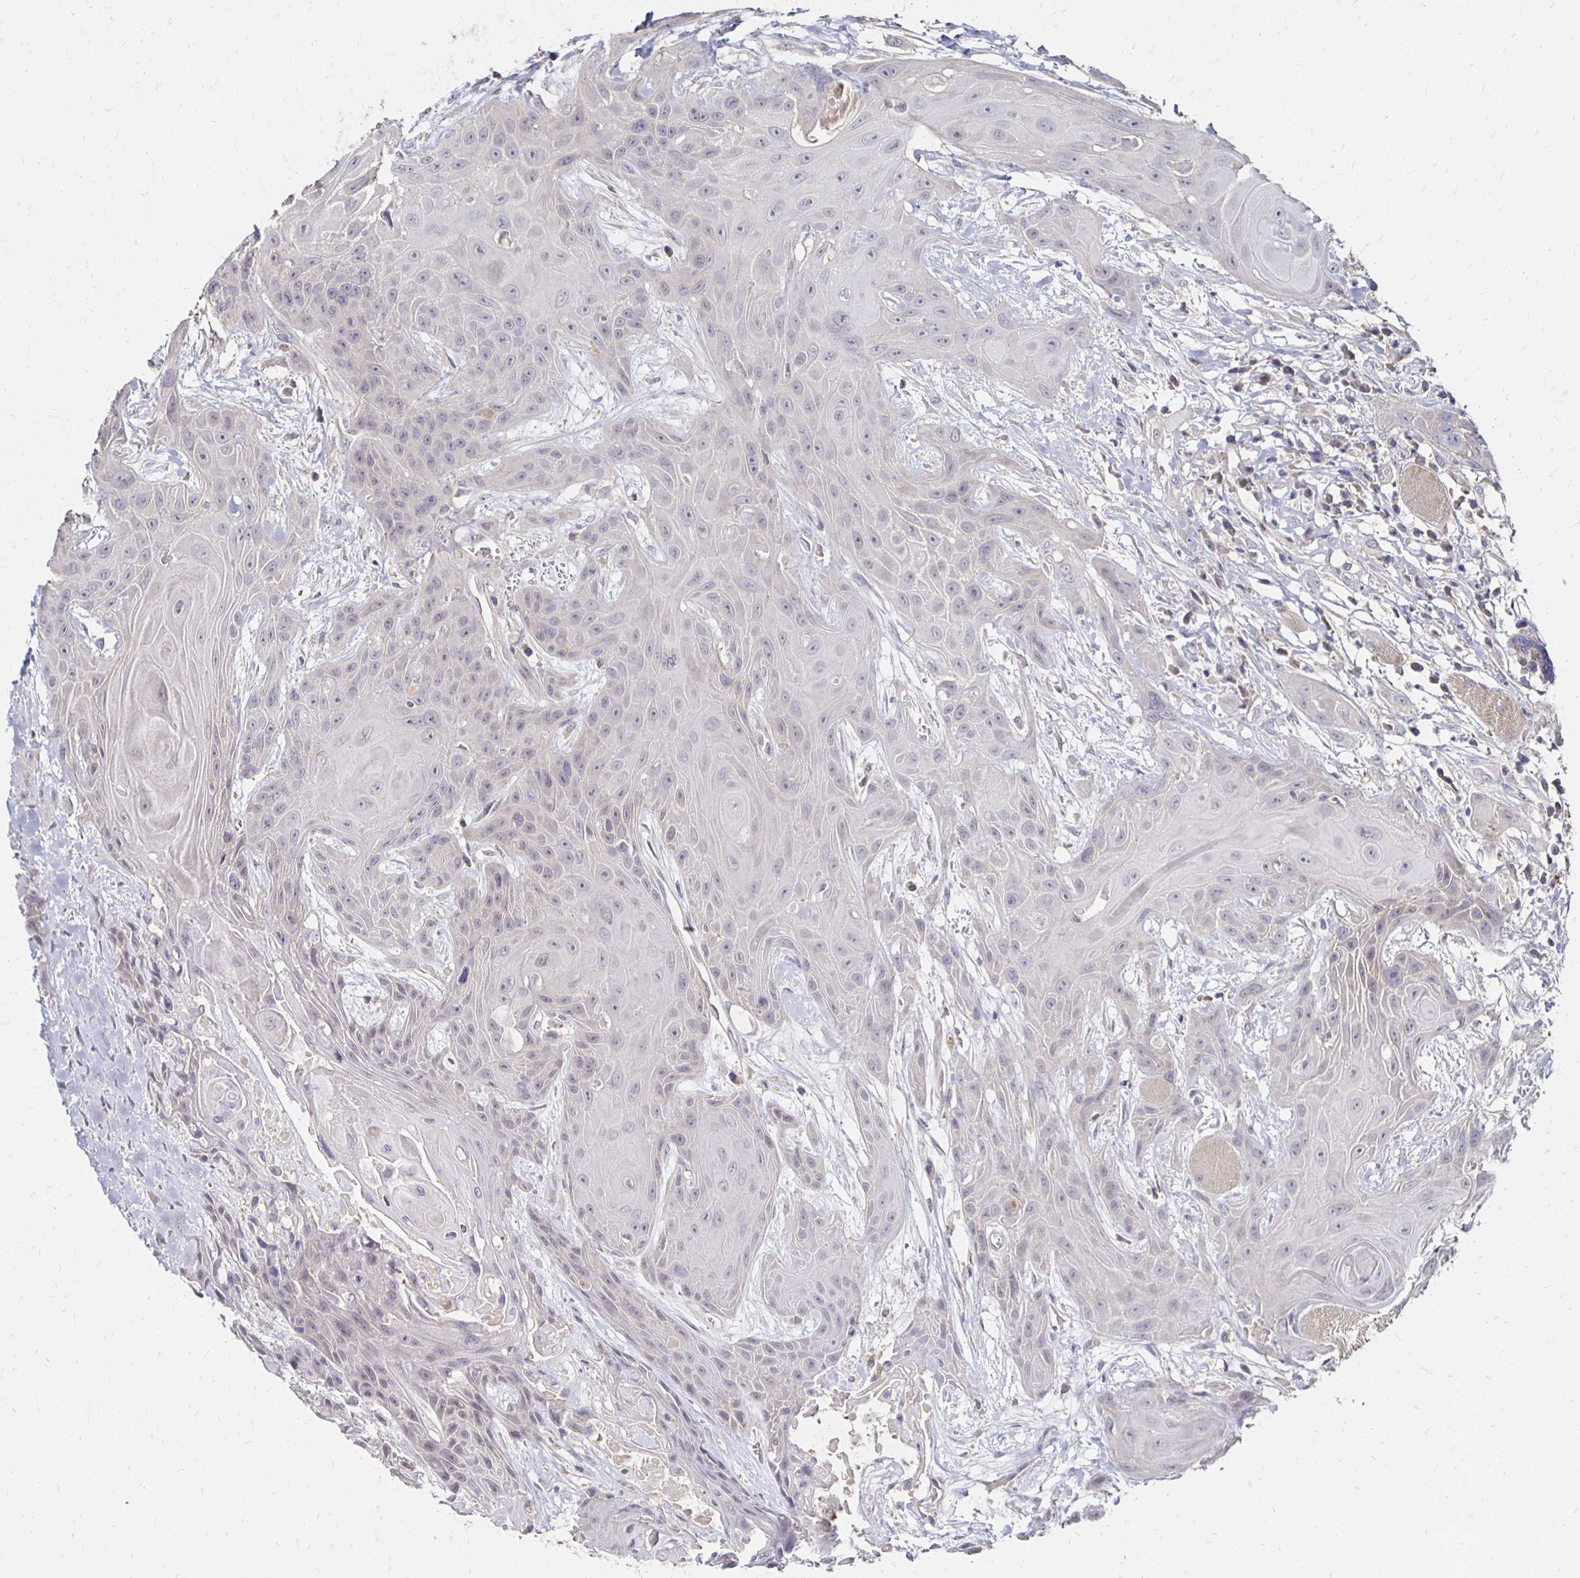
{"staining": {"intensity": "negative", "quantity": "none", "location": "none"}, "tissue": "head and neck cancer", "cell_type": "Tumor cells", "image_type": "cancer", "snomed": [{"axis": "morphology", "description": "Squamous cell carcinoma, NOS"}, {"axis": "topography", "description": "Head-Neck"}], "caption": "A high-resolution image shows IHC staining of squamous cell carcinoma (head and neck), which demonstrates no significant staining in tumor cells. The staining is performed using DAB brown chromogen with nuclei counter-stained in using hematoxylin.", "gene": "ZNF727", "patient": {"sex": "female", "age": 73}}